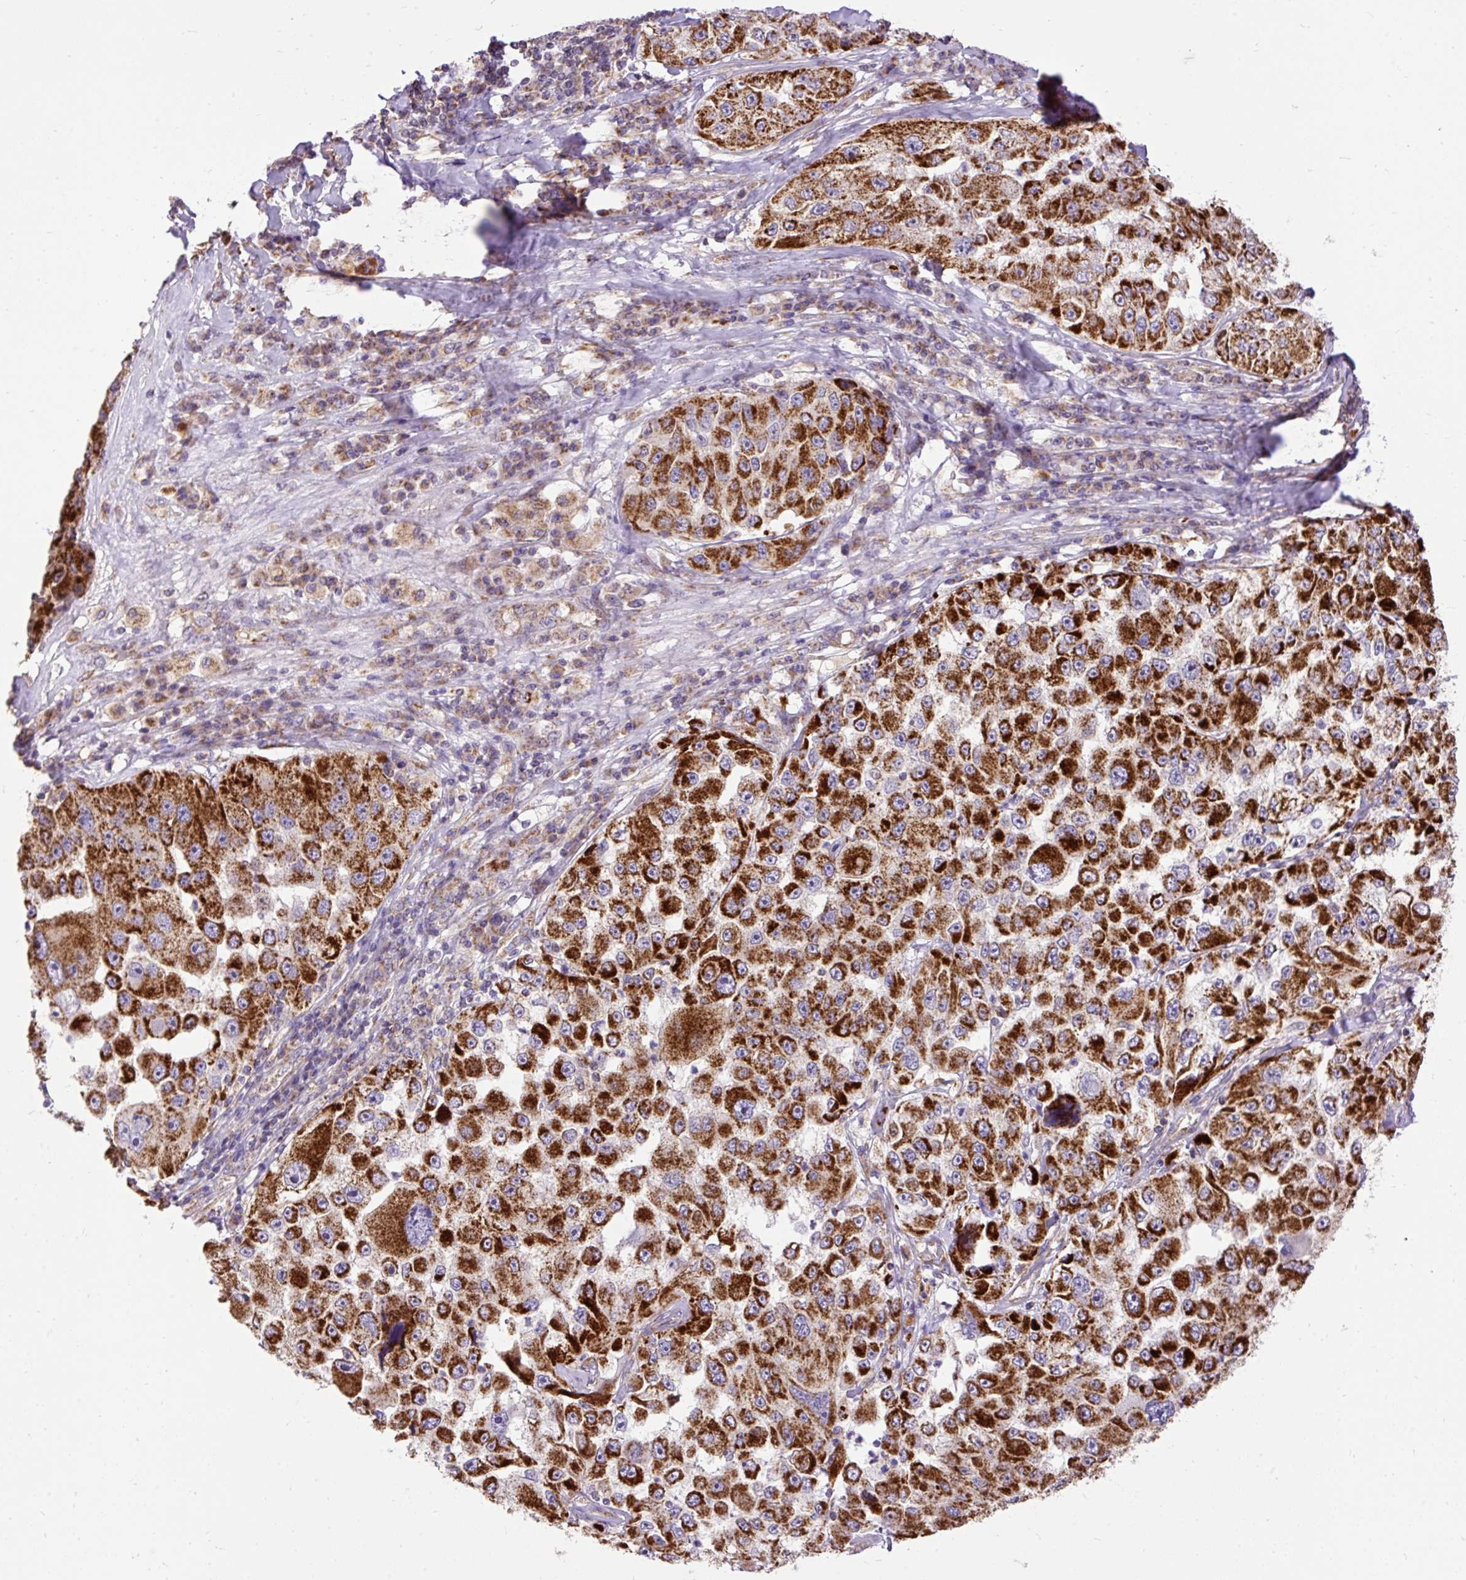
{"staining": {"intensity": "strong", "quantity": ">75%", "location": "cytoplasmic/membranous"}, "tissue": "melanoma", "cell_type": "Tumor cells", "image_type": "cancer", "snomed": [{"axis": "morphology", "description": "Malignant melanoma, Metastatic site"}, {"axis": "topography", "description": "Lymph node"}], "caption": "Malignant melanoma (metastatic site) stained with a protein marker shows strong staining in tumor cells.", "gene": "TOMM40", "patient": {"sex": "male", "age": 62}}